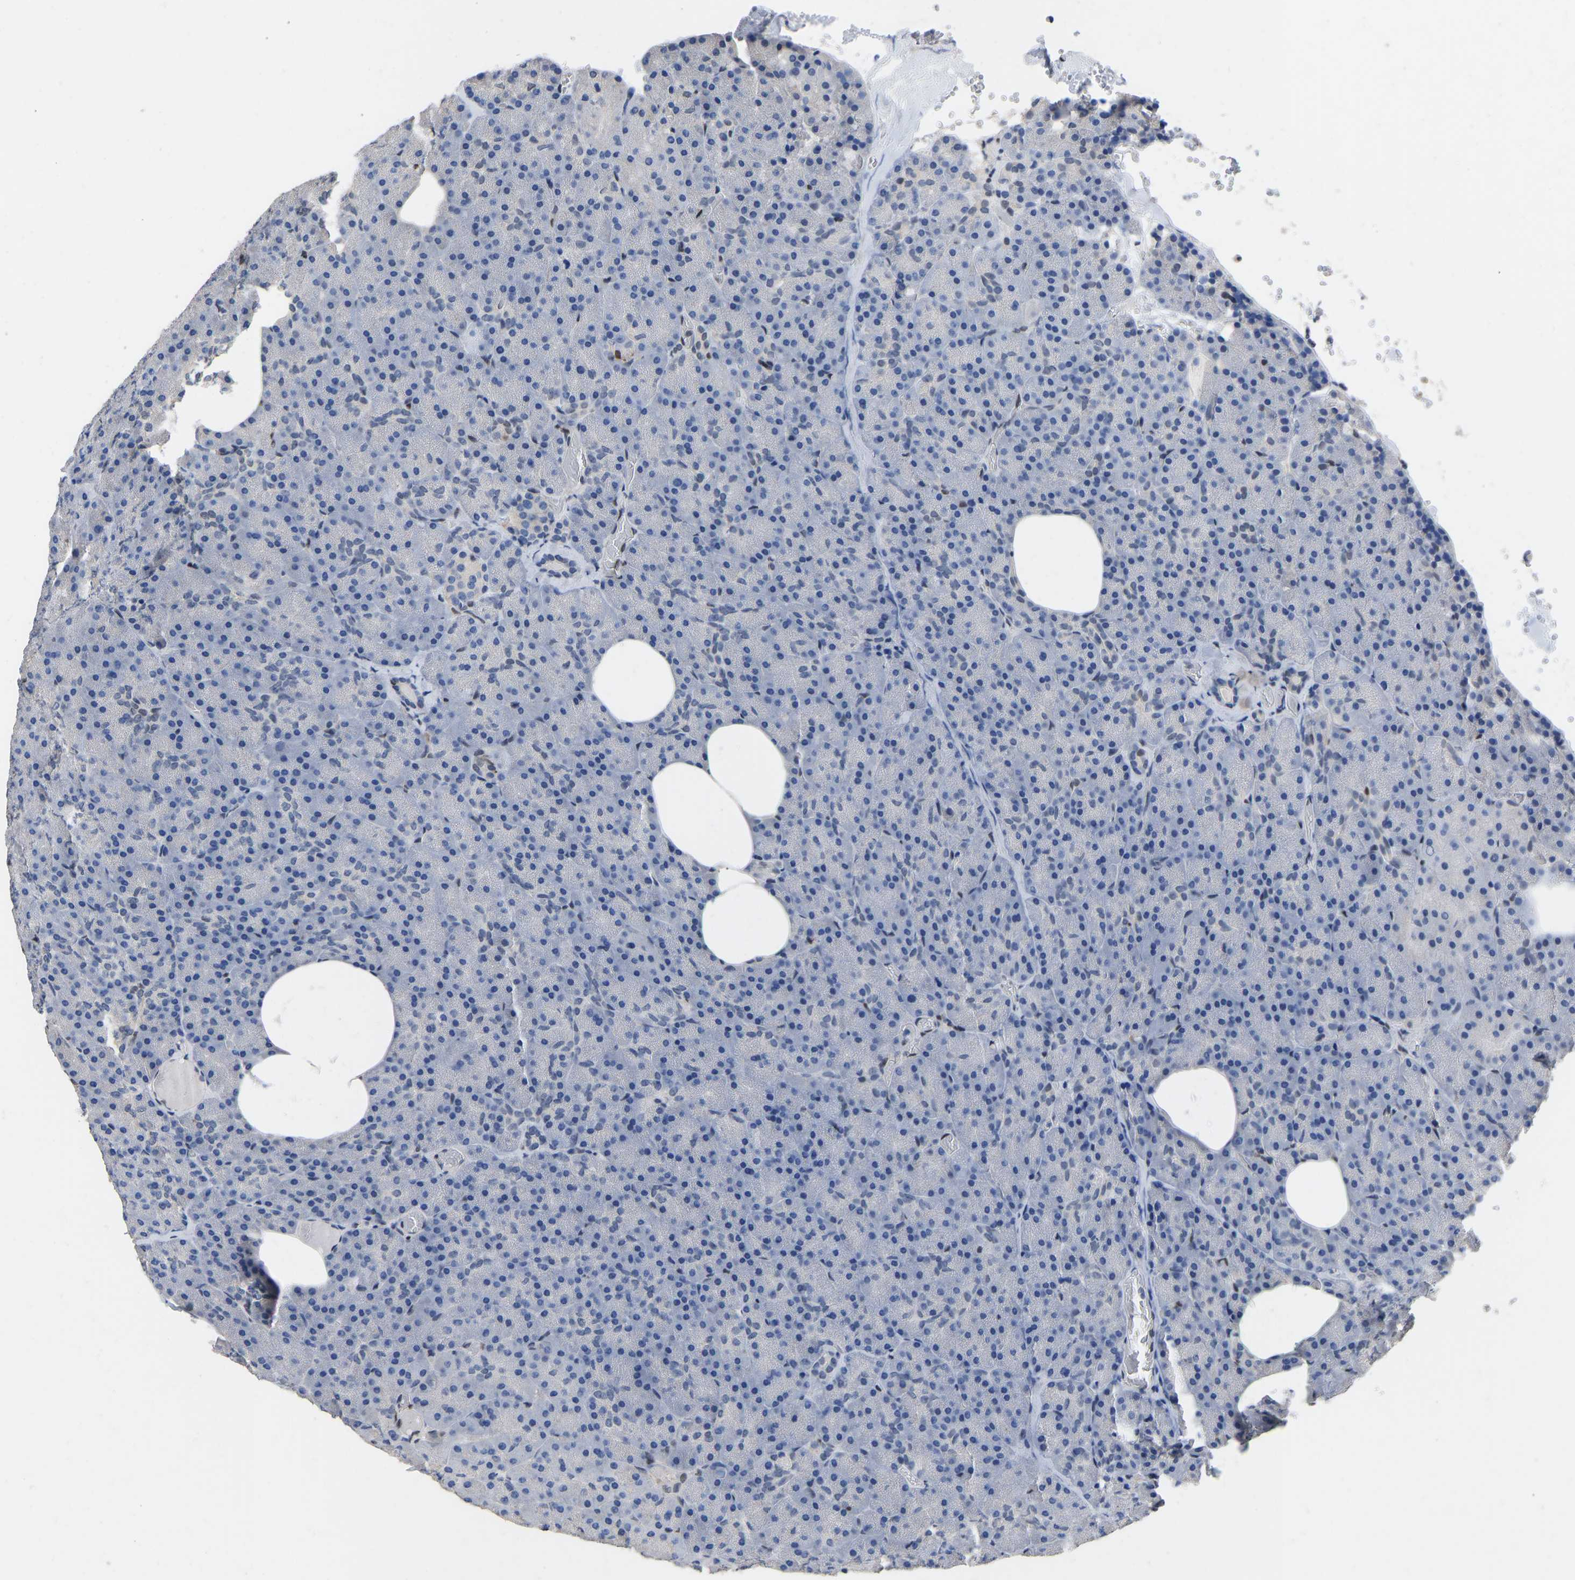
{"staining": {"intensity": "negative", "quantity": "none", "location": "none"}, "tissue": "pancreas", "cell_type": "Exocrine glandular cells", "image_type": "normal", "snomed": [{"axis": "morphology", "description": "Normal tissue, NOS"}, {"axis": "morphology", "description": "Carcinoid, malignant, NOS"}, {"axis": "topography", "description": "Pancreas"}], "caption": "There is no significant staining in exocrine glandular cells of pancreas. (DAB immunohistochemistry with hematoxylin counter stain).", "gene": "QKI", "patient": {"sex": "female", "age": 35}}